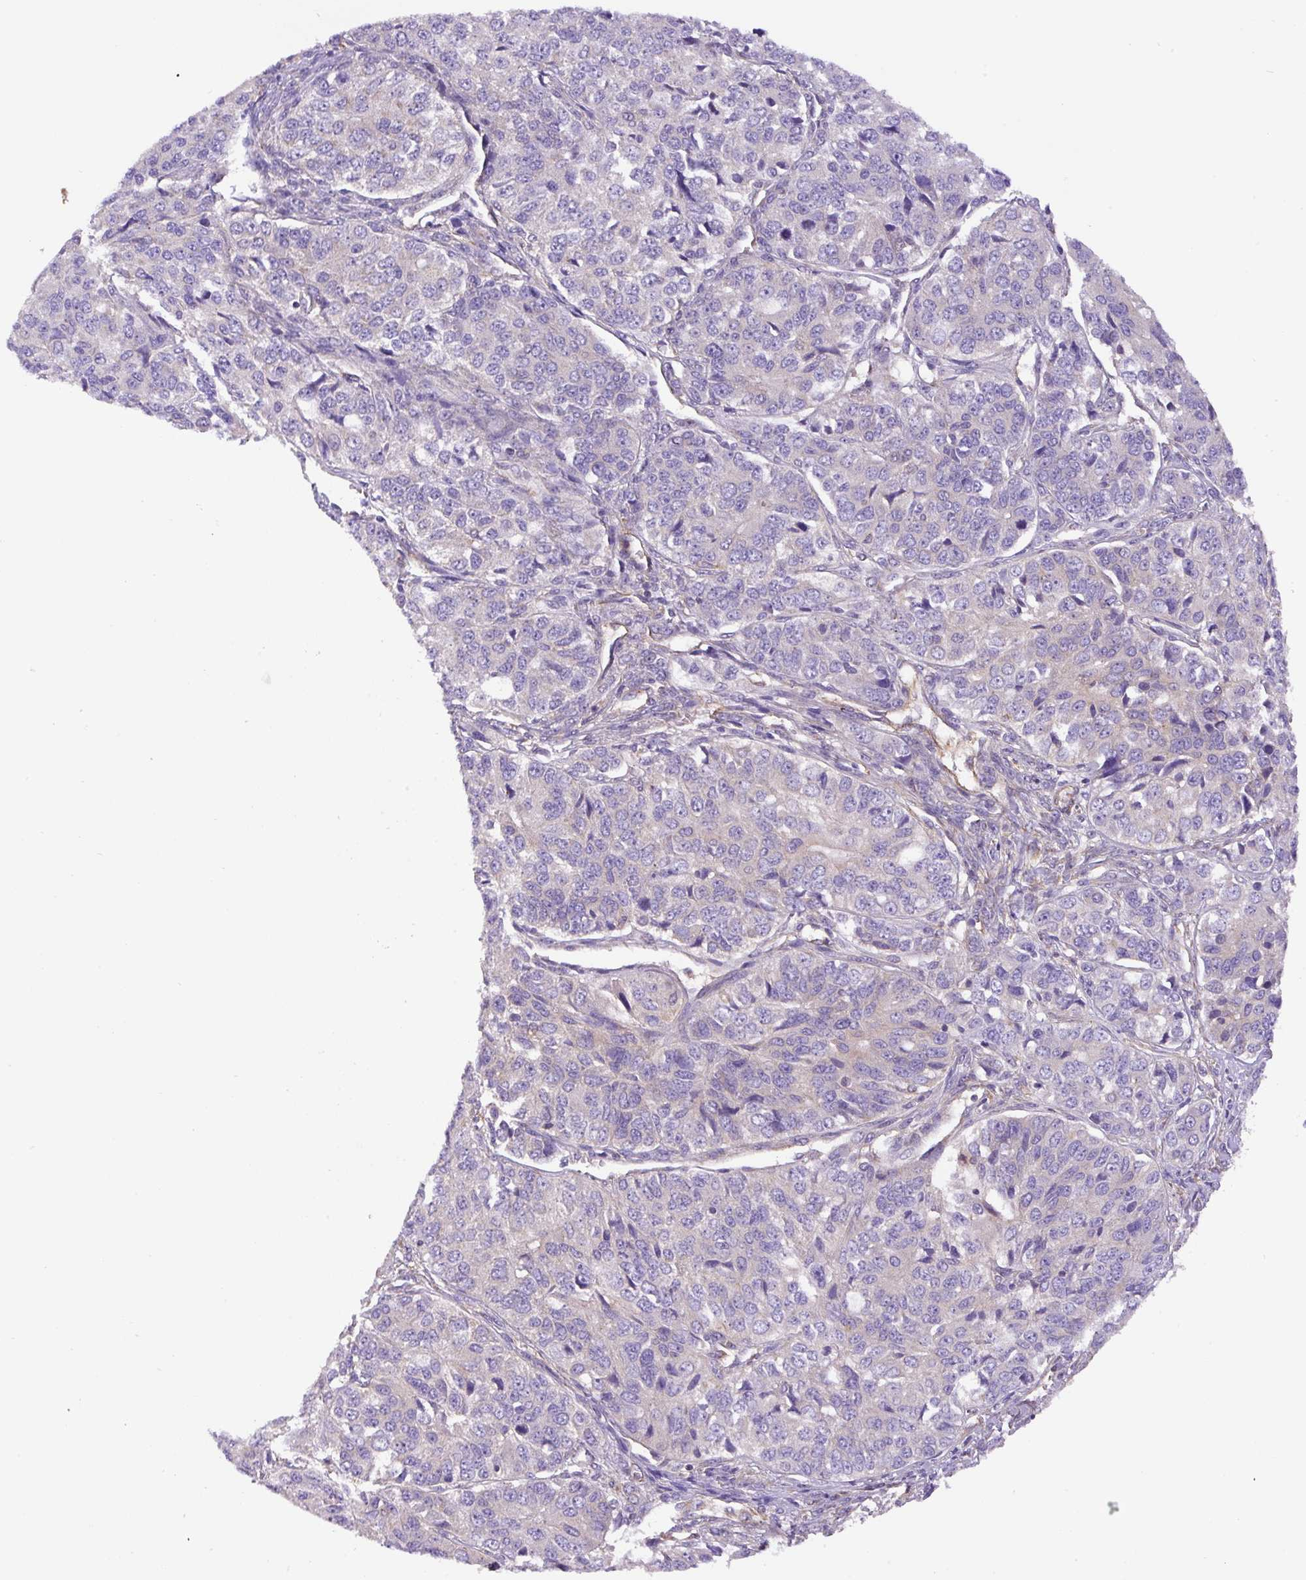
{"staining": {"intensity": "negative", "quantity": "none", "location": "none"}, "tissue": "ovarian cancer", "cell_type": "Tumor cells", "image_type": "cancer", "snomed": [{"axis": "morphology", "description": "Carcinoma, endometroid"}, {"axis": "topography", "description": "Ovary"}], "caption": "High power microscopy photomicrograph of an IHC image of ovarian endometroid carcinoma, revealing no significant positivity in tumor cells.", "gene": "DCTN1", "patient": {"sex": "female", "age": 51}}